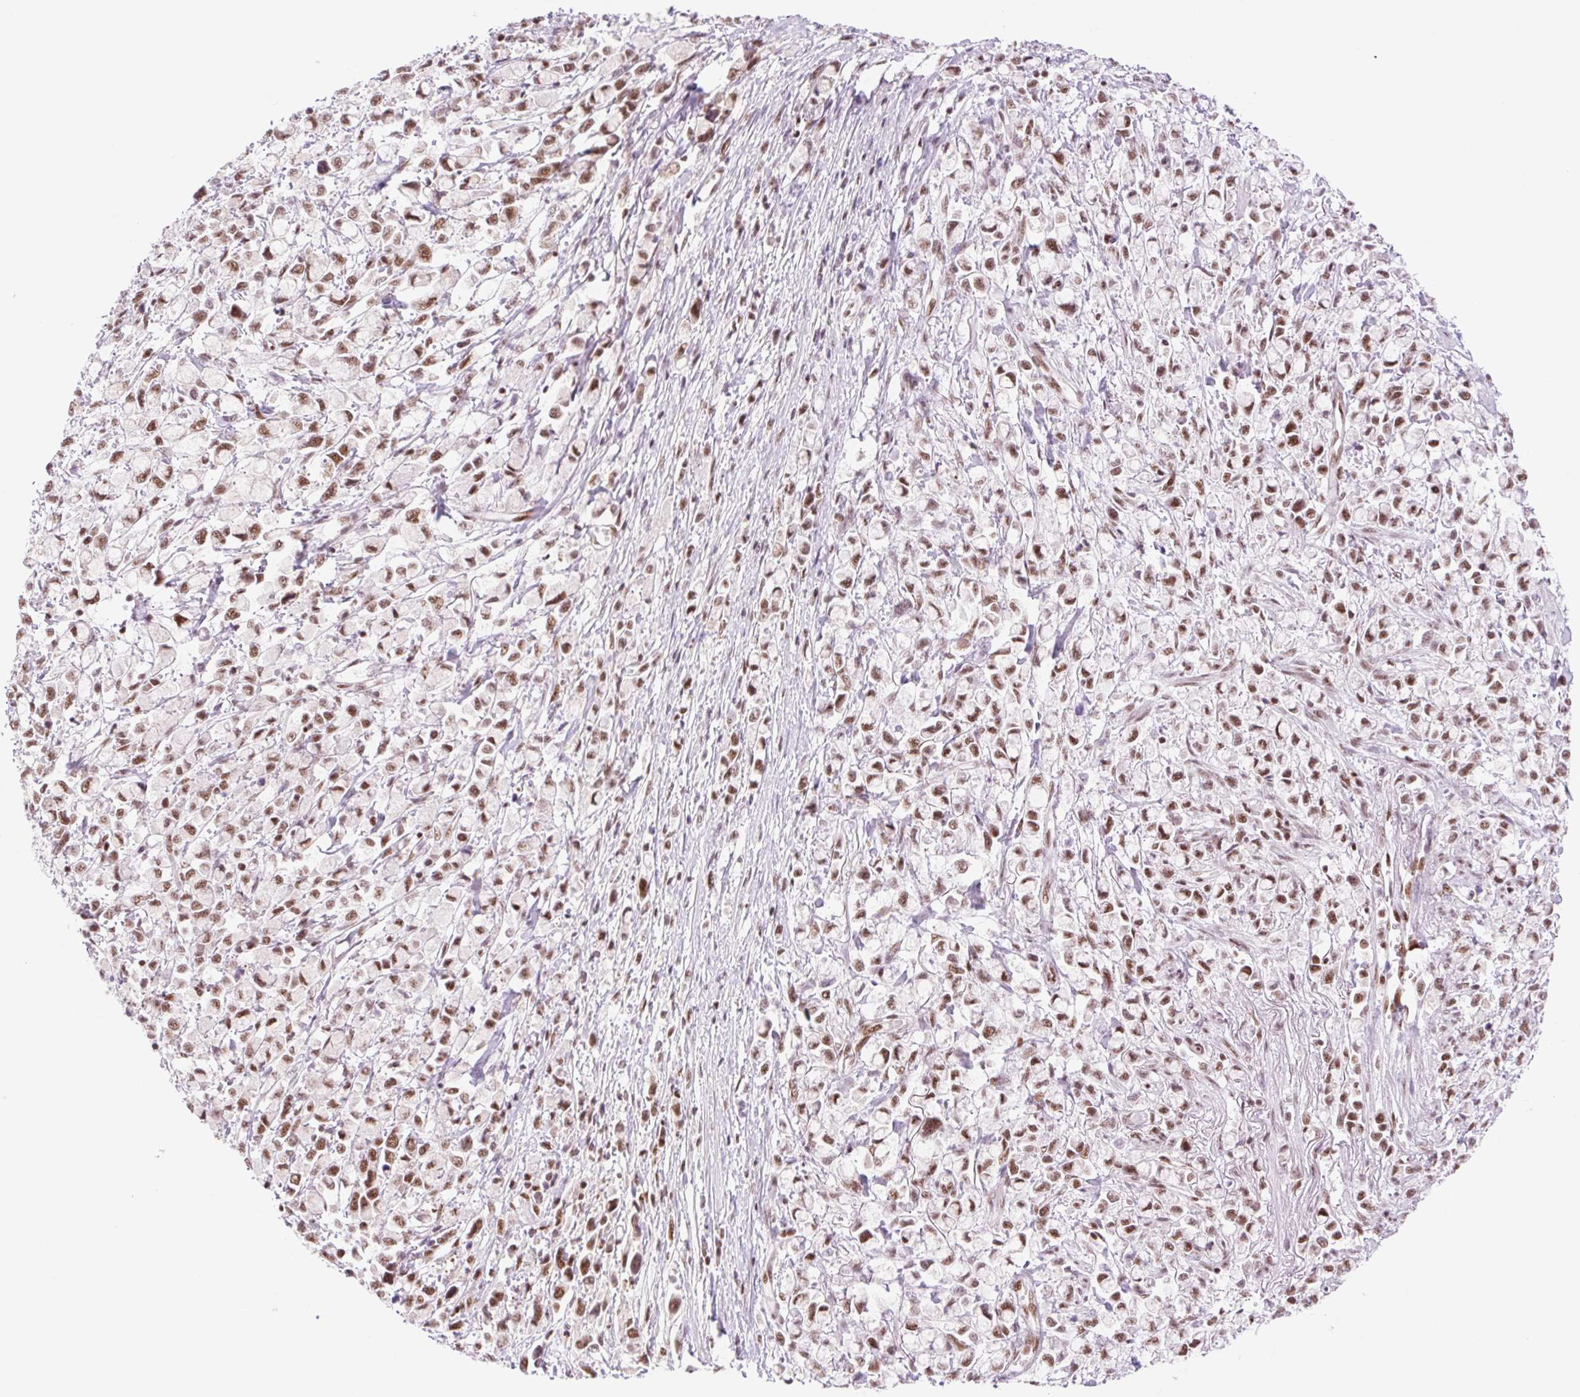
{"staining": {"intensity": "moderate", "quantity": ">75%", "location": "nuclear"}, "tissue": "stomach cancer", "cell_type": "Tumor cells", "image_type": "cancer", "snomed": [{"axis": "morphology", "description": "Adenocarcinoma, NOS"}, {"axis": "topography", "description": "Stomach"}], "caption": "This photomicrograph exhibits immunohistochemistry staining of human adenocarcinoma (stomach), with medium moderate nuclear expression in about >75% of tumor cells.", "gene": "PRDM11", "patient": {"sex": "female", "age": 81}}